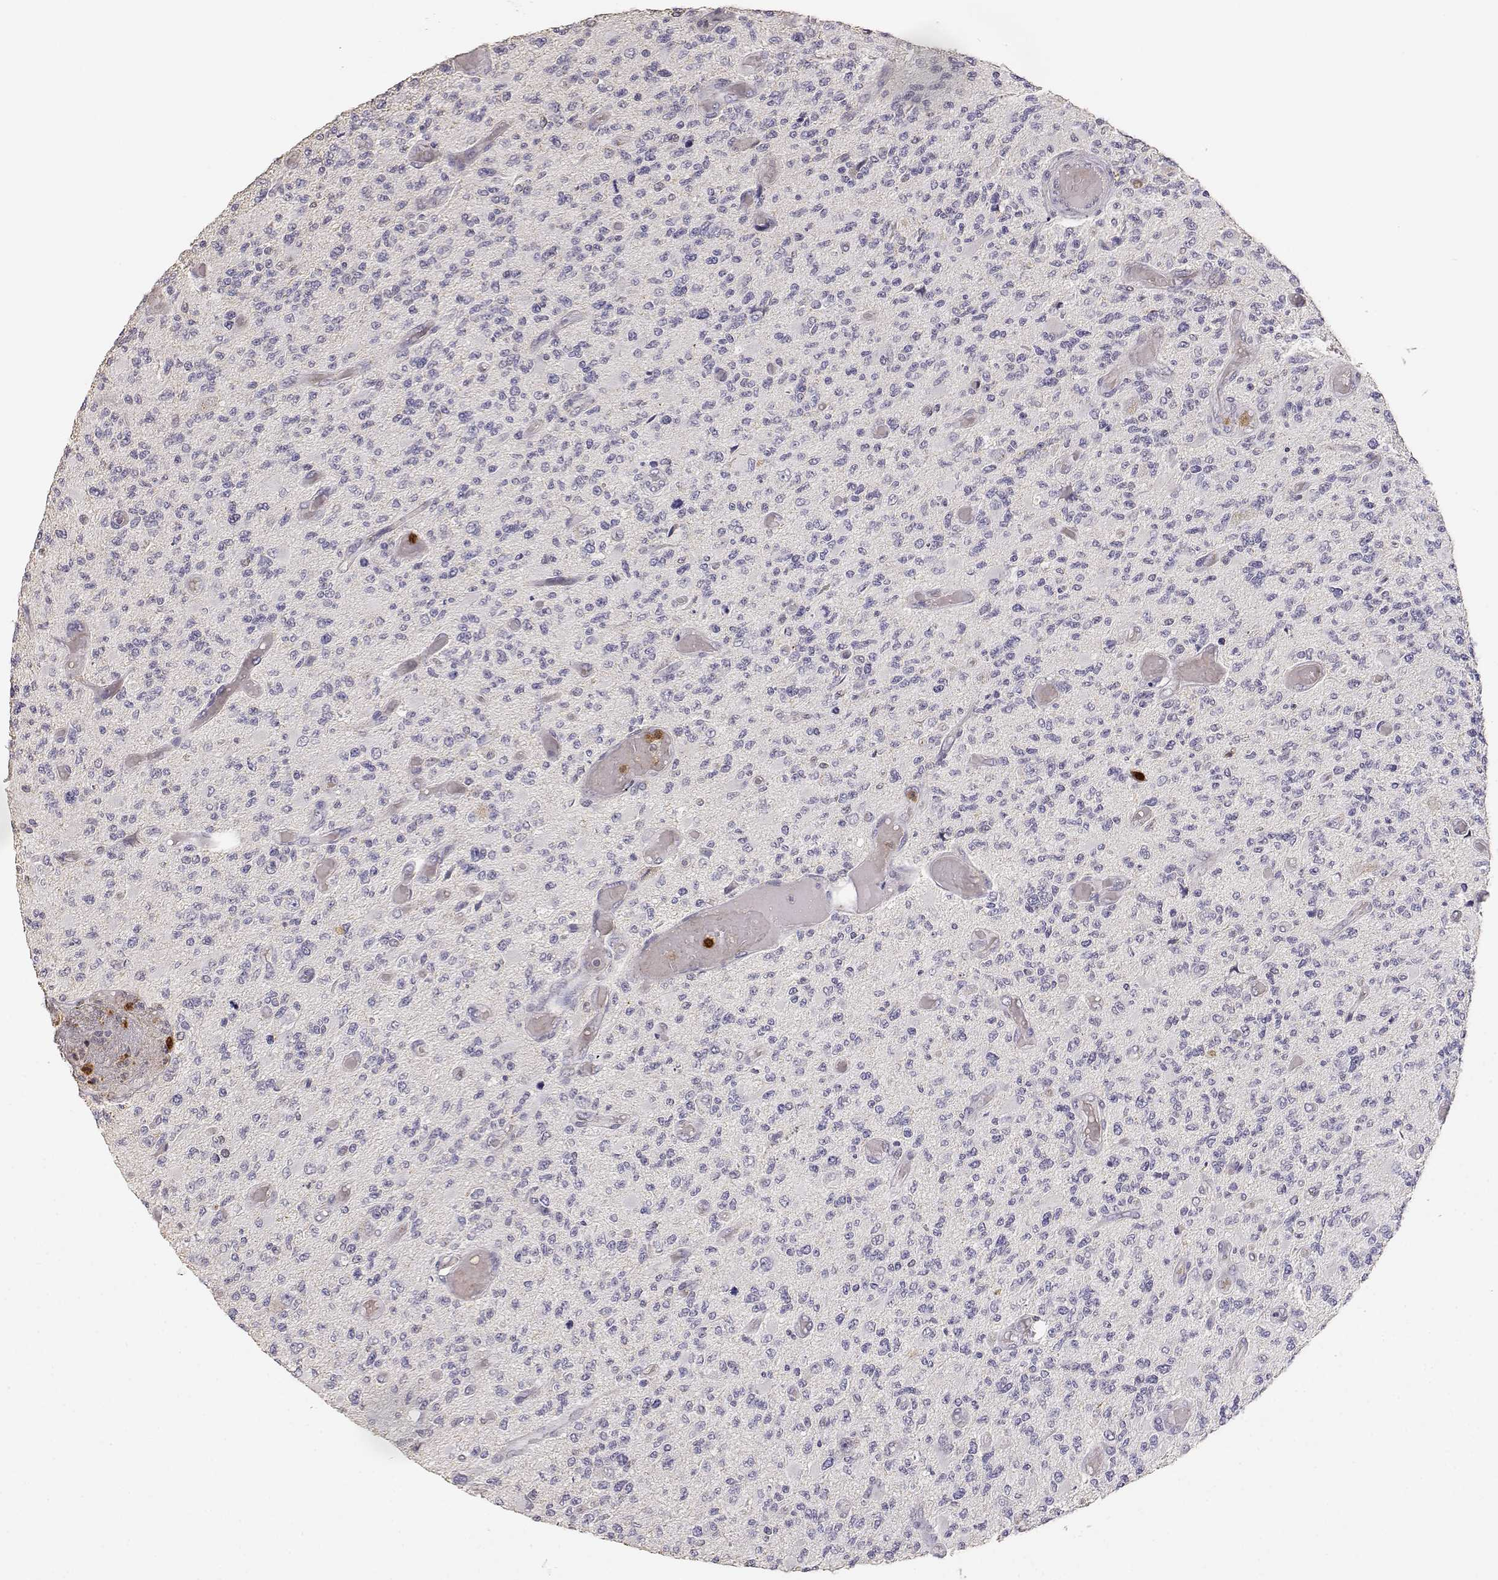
{"staining": {"intensity": "negative", "quantity": "none", "location": "none"}, "tissue": "glioma", "cell_type": "Tumor cells", "image_type": "cancer", "snomed": [{"axis": "morphology", "description": "Glioma, malignant, High grade"}, {"axis": "topography", "description": "Brain"}], "caption": "A photomicrograph of malignant high-grade glioma stained for a protein reveals no brown staining in tumor cells.", "gene": "TNFRSF10C", "patient": {"sex": "female", "age": 63}}